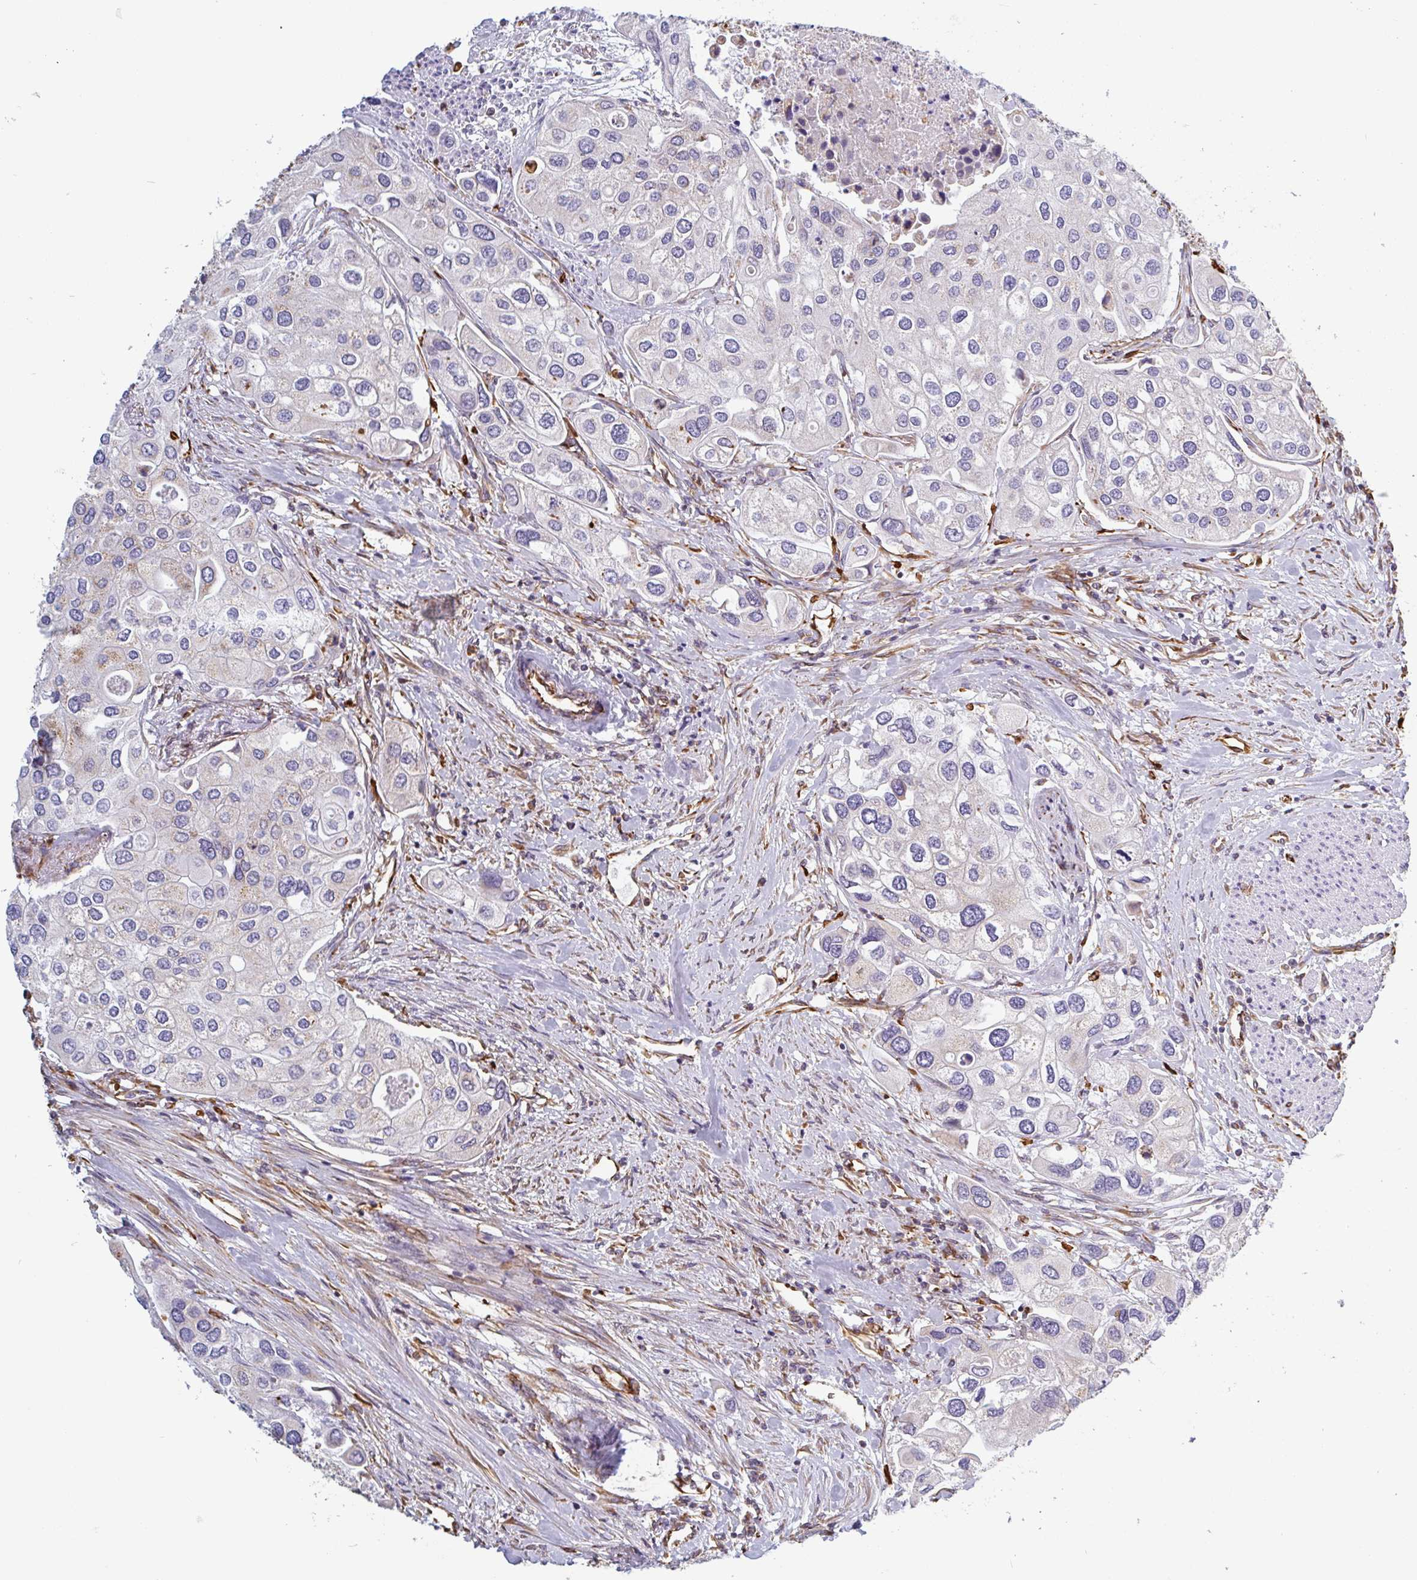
{"staining": {"intensity": "negative", "quantity": "none", "location": "none"}, "tissue": "urothelial cancer", "cell_type": "Tumor cells", "image_type": "cancer", "snomed": [{"axis": "morphology", "description": "Urothelial carcinoma, High grade"}, {"axis": "topography", "description": "Urinary bladder"}], "caption": "IHC of urothelial cancer reveals no positivity in tumor cells.", "gene": "PPFIA1", "patient": {"sex": "male", "age": 64}}